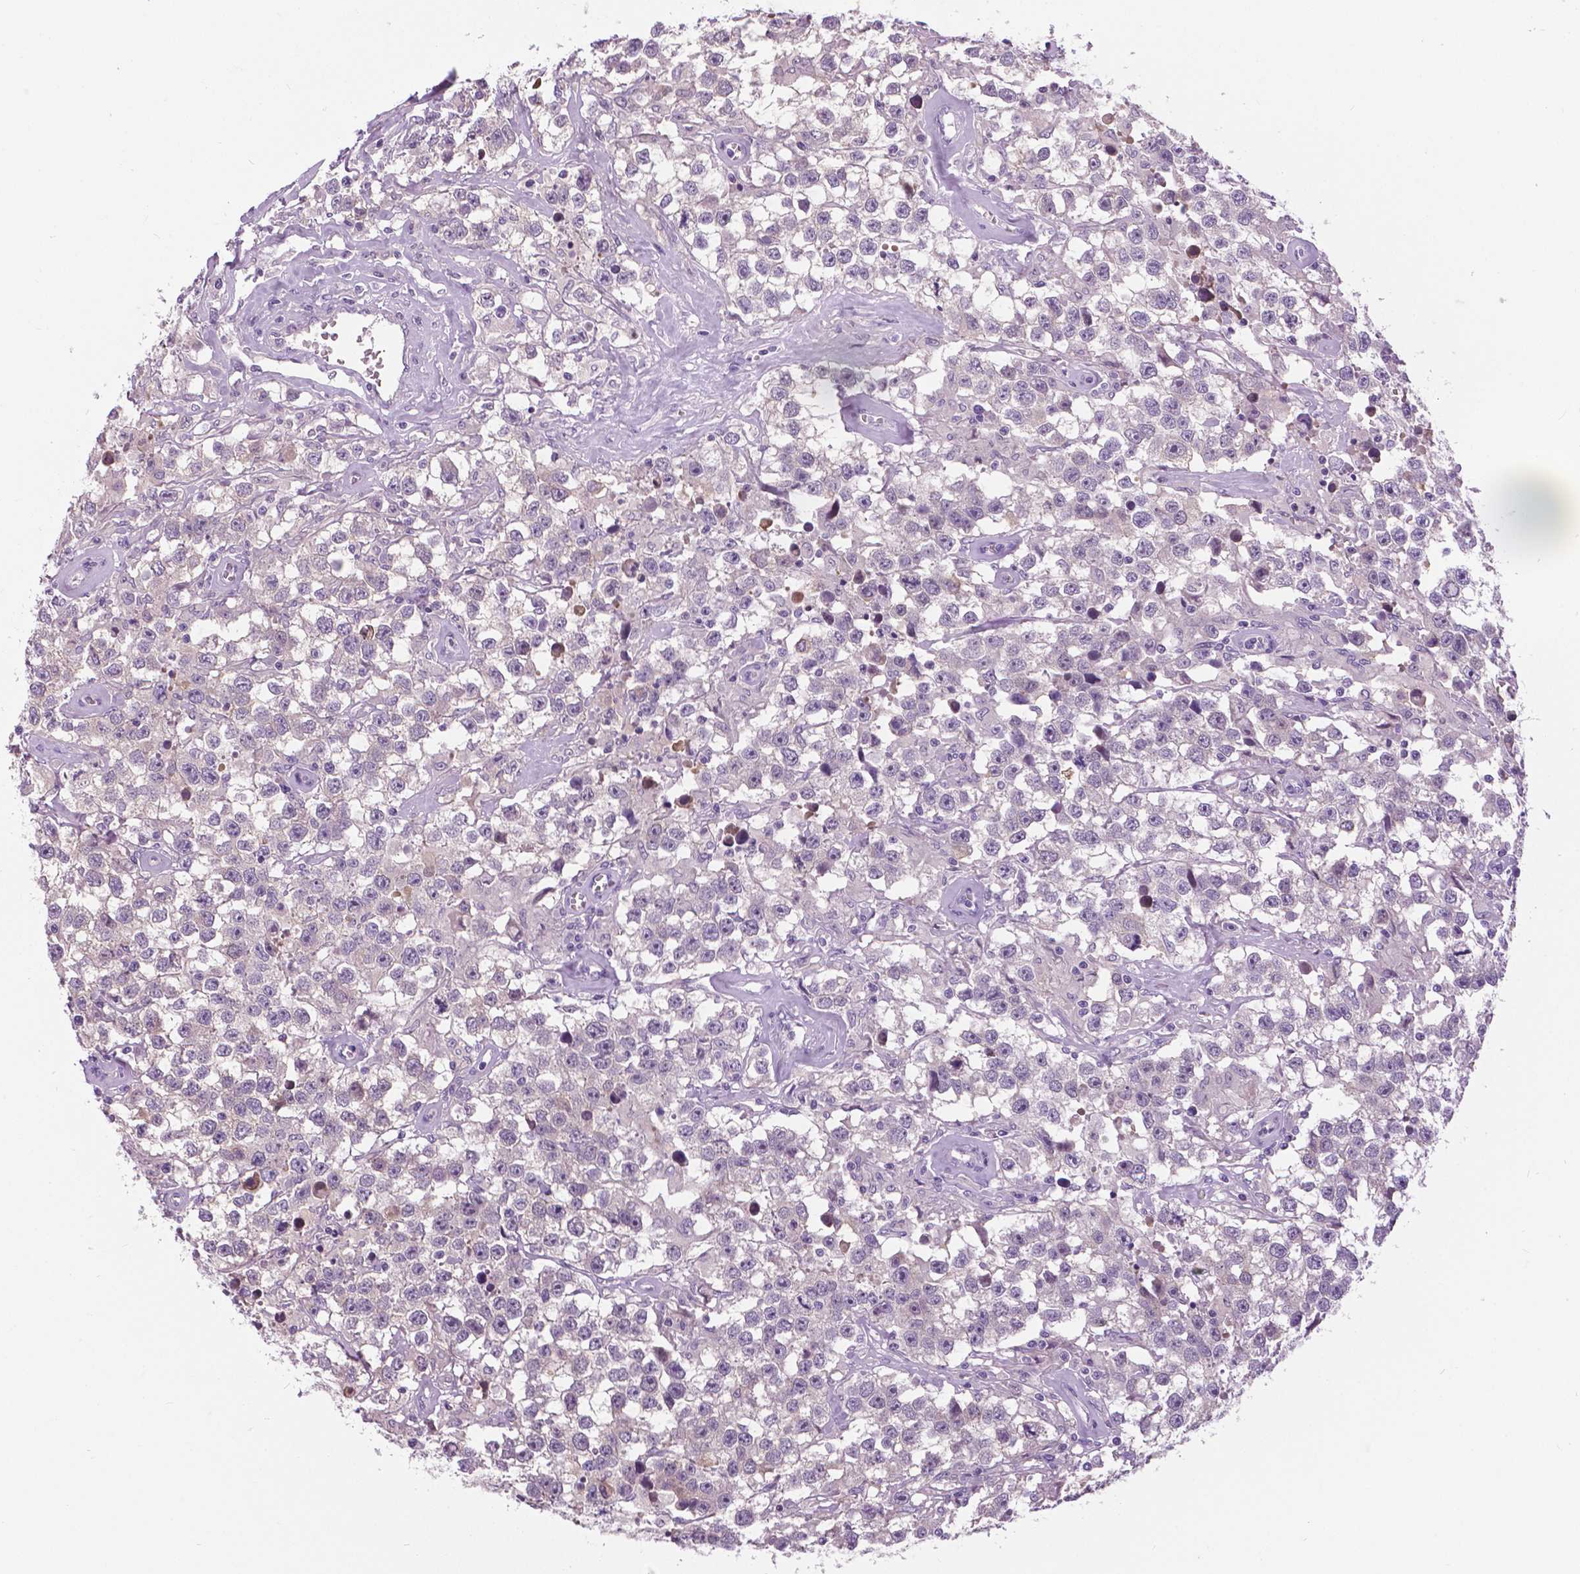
{"staining": {"intensity": "negative", "quantity": "none", "location": "none"}, "tissue": "testis cancer", "cell_type": "Tumor cells", "image_type": "cancer", "snomed": [{"axis": "morphology", "description": "Seminoma, NOS"}, {"axis": "topography", "description": "Testis"}], "caption": "Immunohistochemical staining of human testis cancer displays no significant expression in tumor cells. The staining is performed using DAB brown chromogen with nuclei counter-stained in using hematoxylin.", "gene": "TP53TG5", "patient": {"sex": "male", "age": 43}}